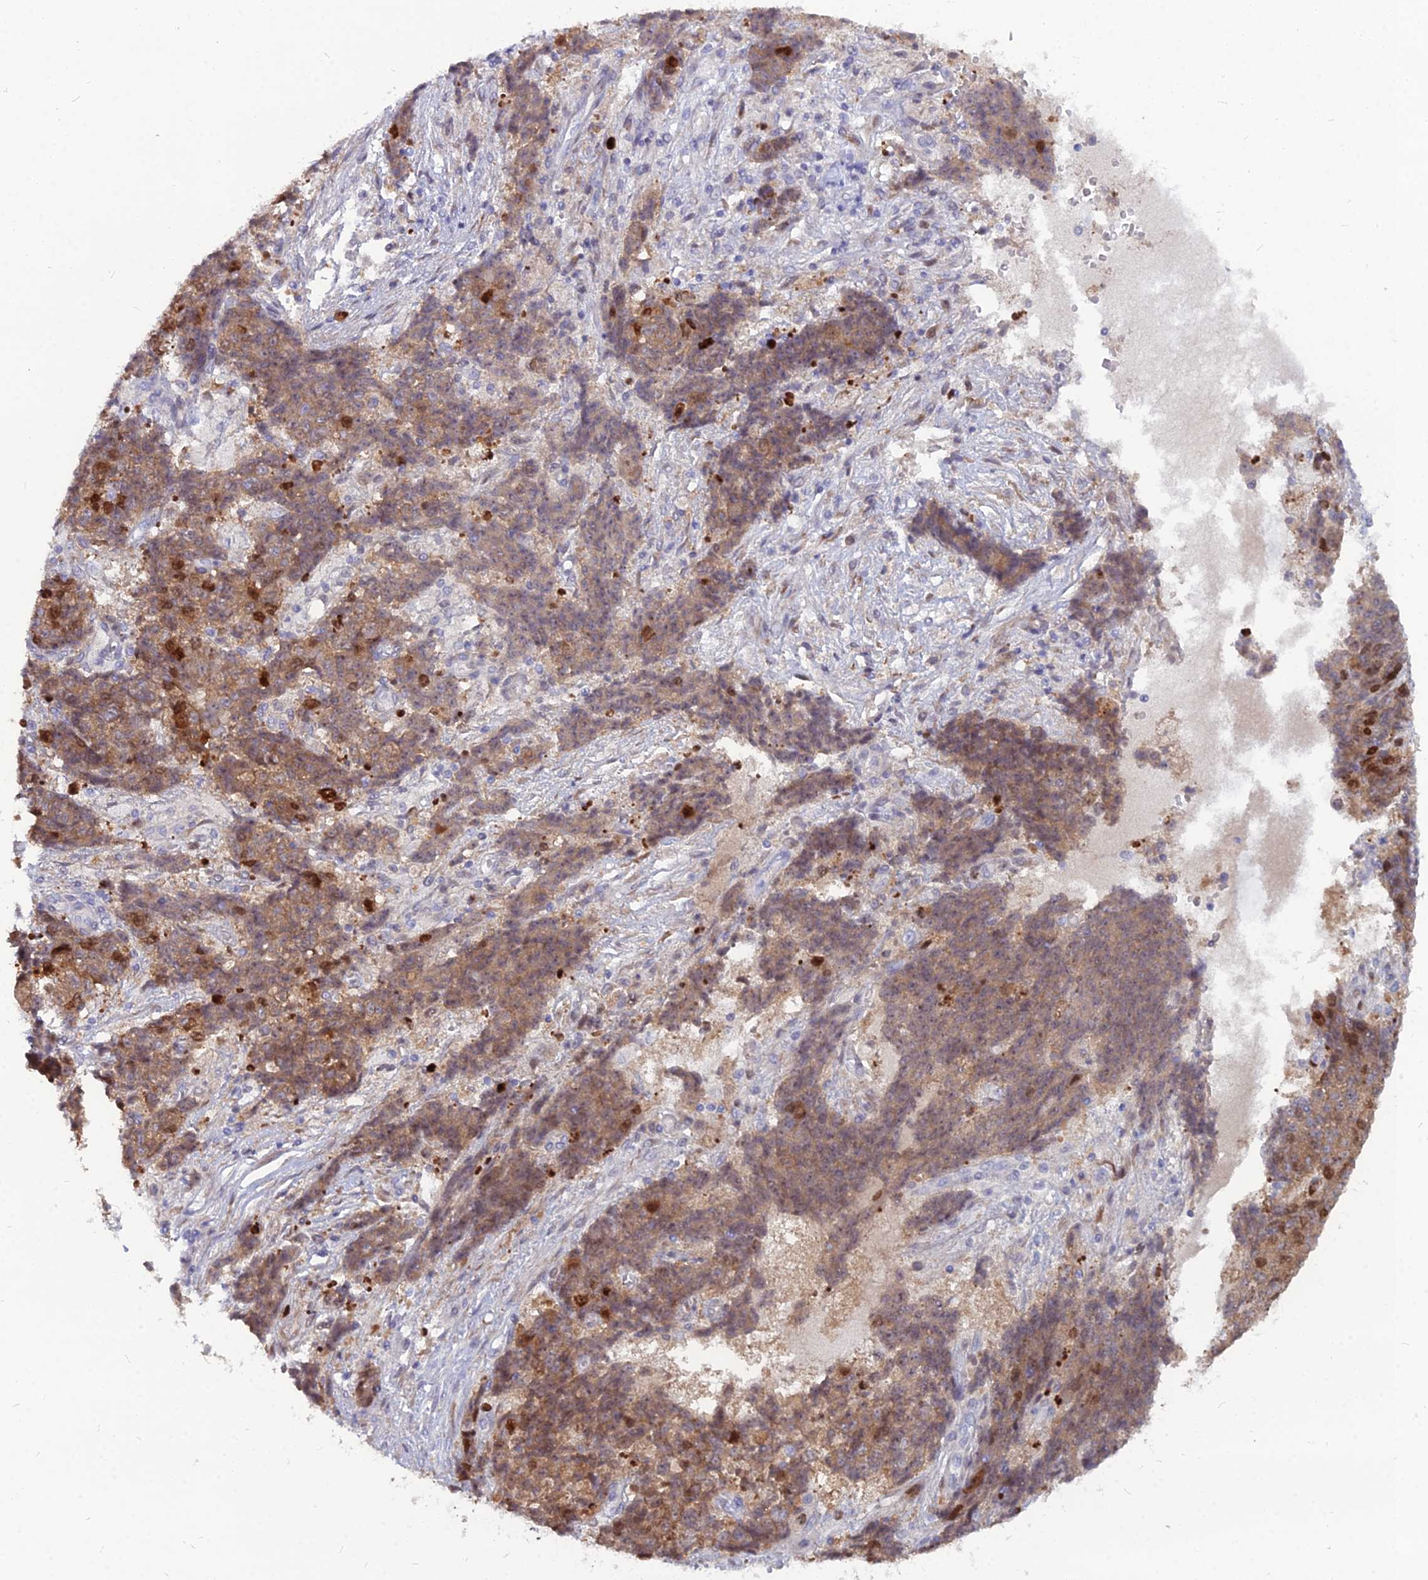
{"staining": {"intensity": "moderate", "quantity": ">75%", "location": "cytoplasmic/membranous,nuclear"}, "tissue": "ovarian cancer", "cell_type": "Tumor cells", "image_type": "cancer", "snomed": [{"axis": "morphology", "description": "Carcinoma, endometroid"}, {"axis": "topography", "description": "Ovary"}], "caption": "An IHC image of neoplastic tissue is shown. Protein staining in brown labels moderate cytoplasmic/membranous and nuclear positivity in ovarian endometroid carcinoma within tumor cells. Nuclei are stained in blue.", "gene": "NUSAP1", "patient": {"sex": "female", "age": 42}}